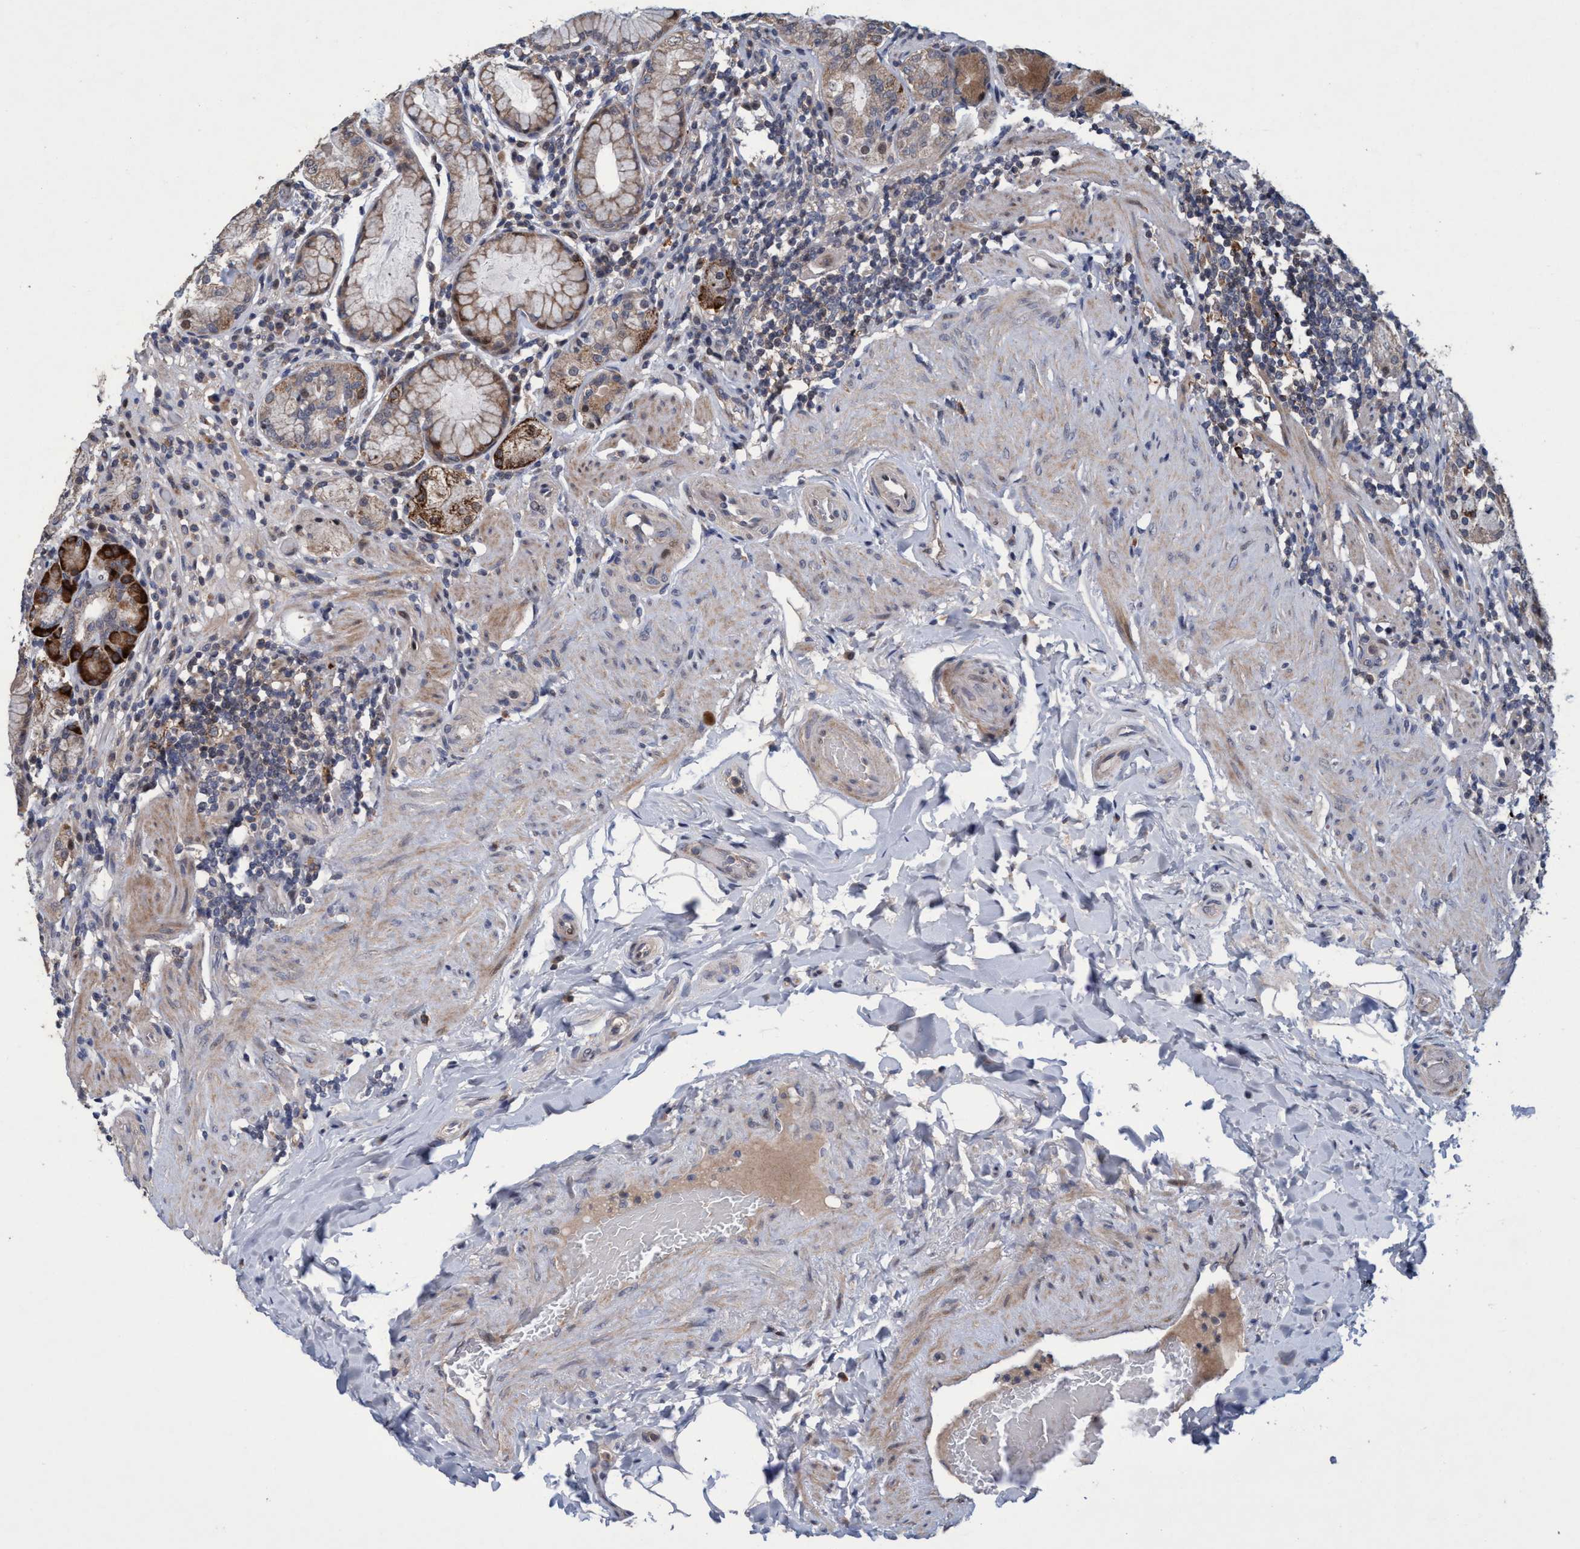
{"staining": {"intensity": "weak", "quantity": ">75%", "location": "cytoplasmic/membranous"}, "tissue": "stomach", "cell_type": "Glandular cells", "image_type": "normal", "snomed": [{"axis": "morphology", "description": "Normal tissue, NOS"}, {"axis": "topography", "description": "Stomach, lower"}], "caption": "A brown stain highlights weak cytoplasmic/membranous expression of a protein in glandular cells of normal human stomach. (DAB IHC, brown staining for protein, blue staining for nuclei).", "gene": "ZNF677", "patient": {"sex": "female", "age": 76}}